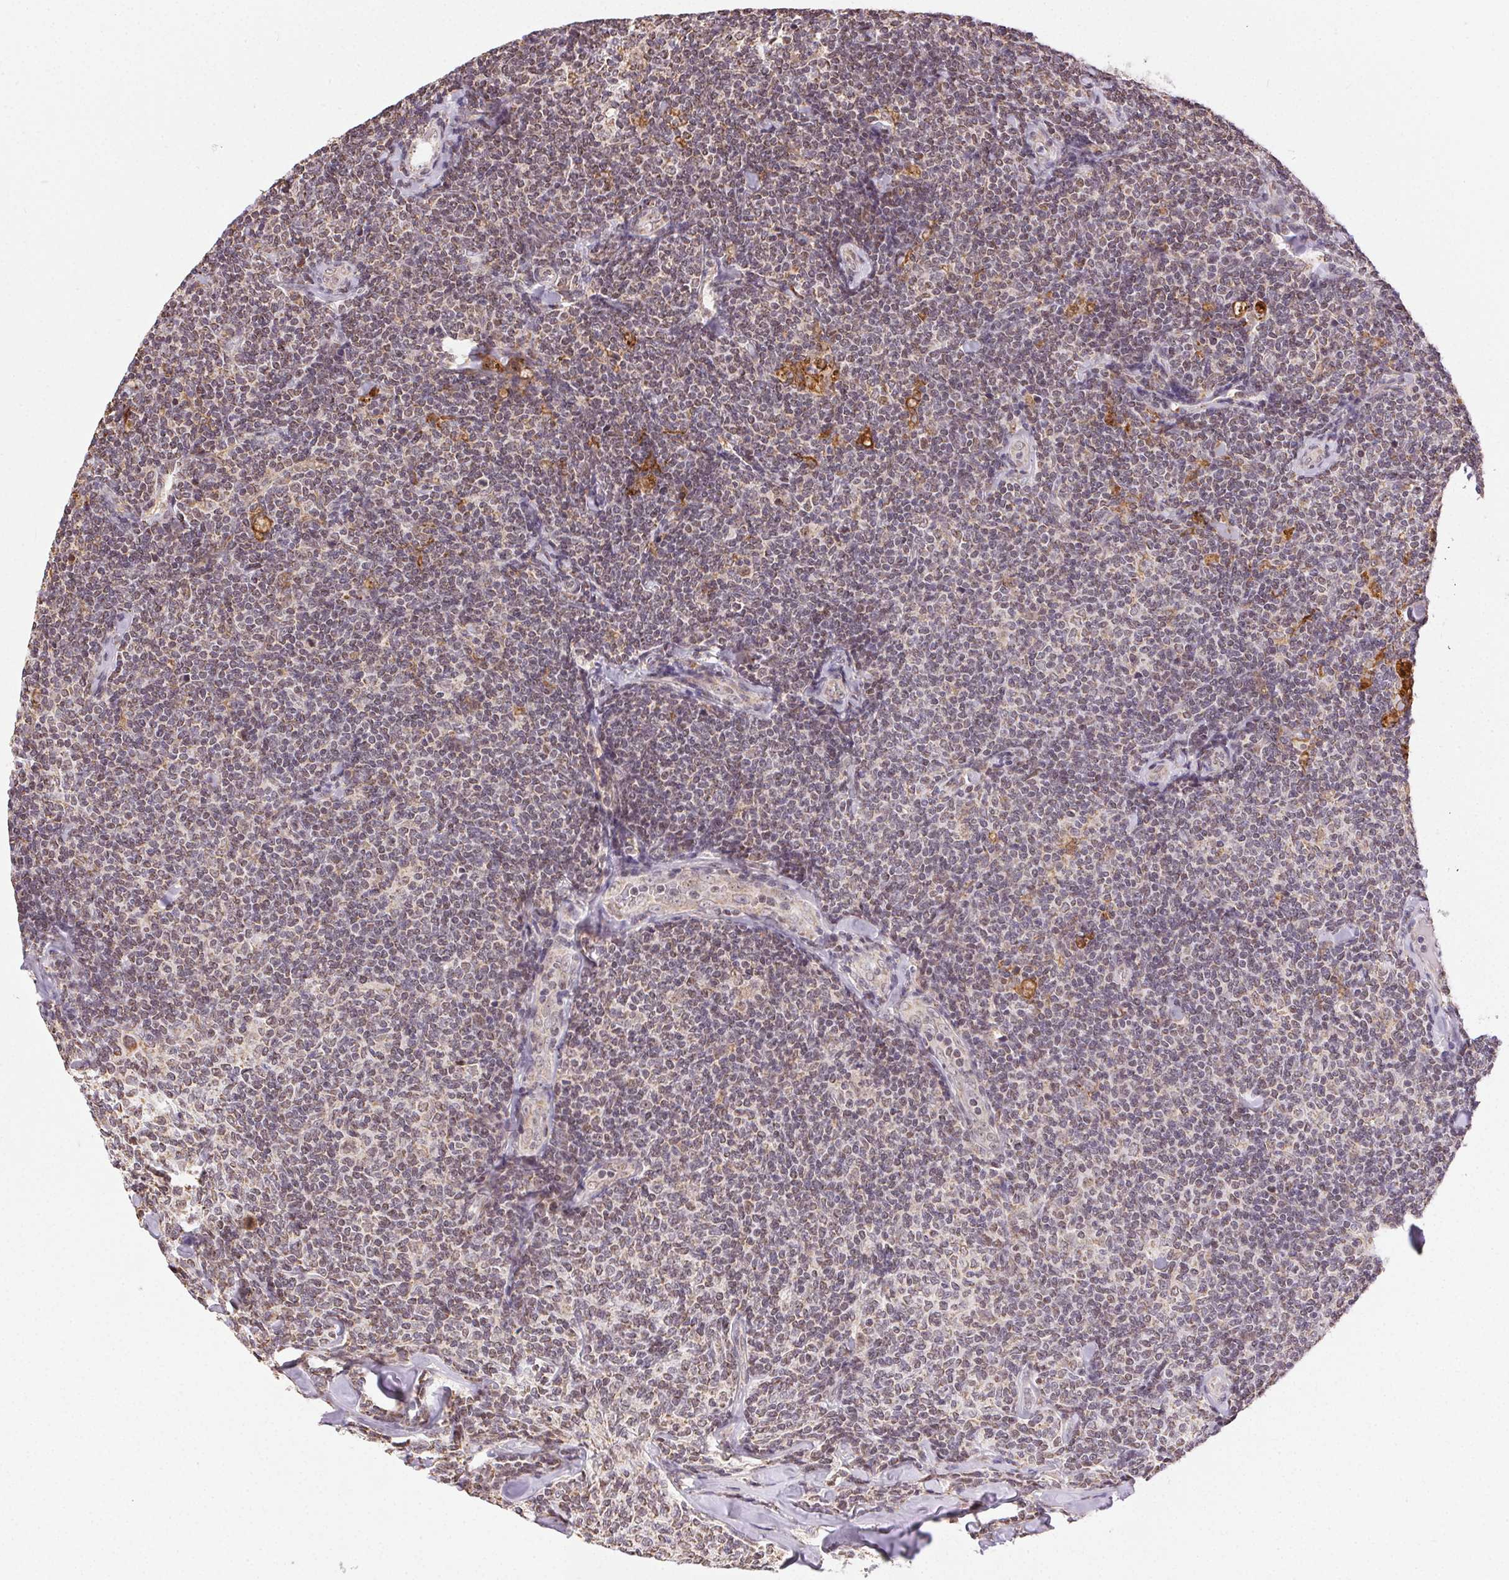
{"staining": {"intensity": "weak", "quantity": "25%-75%", "location": "cytoplasmic/membranous"}, "tissue": "lymphoma", "cell_type": "Tumor cells", "image_type": "cancer", "snomed": [{"axis": "morphology", "description": "Malignant lymphoma, non-Hodgkin's type, Low grade"}, {"axis": "topography", "description": "Lymph node"}], "caption": "About 25%-75% of tumor cells in malignant lymphoma, non-Hodgkin's type (low-grade) show weak cytoplasmic/membranous protein staining as visualized by brown immunohistochemical staining.", "gene": "PIWIL4", "patient": {"sex": "female", "age": 56}}